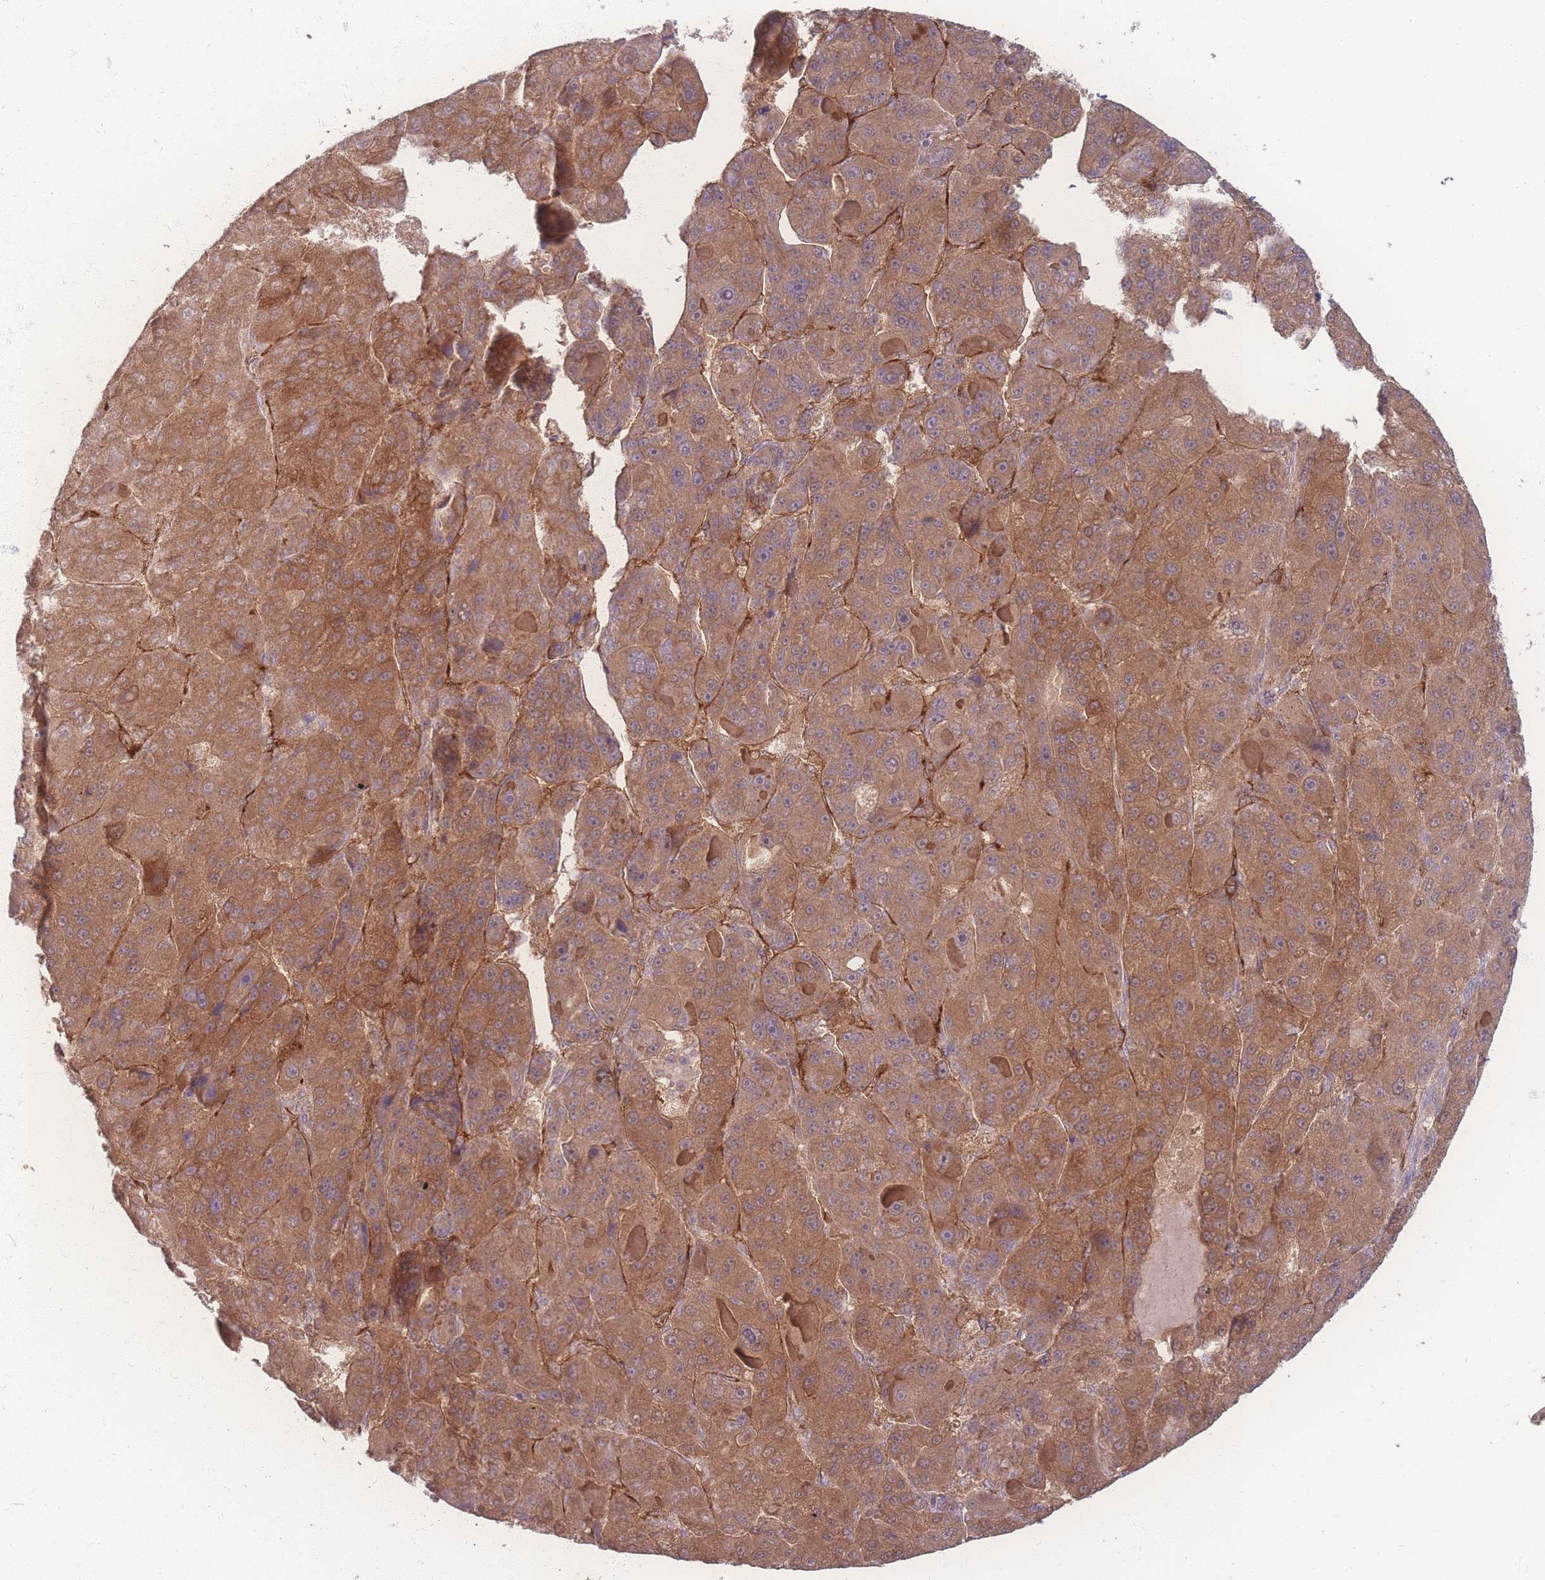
{"staining": {"intensity": "moderate", "quantity": ">75%", "location": "cytoplasmic/membranous"}, "tissue": "liver cancer", "cell_type": "Tumor cells", "image_type": "cancer", "snomed": [{"axis": "morphology", "description": "Carcinoma, Hepatocellular, NOS"}, {"axis": "topography", "description": "Liver"}], "caption": "About >75% of tumor cells in human liver hepatocellular carcinoma display moderate cytoplasmic/membranous protein staining as visualized by brown immunohistochemical staining.", "gene": "INSR", "patient": {"sex": "male", "age": 76}}